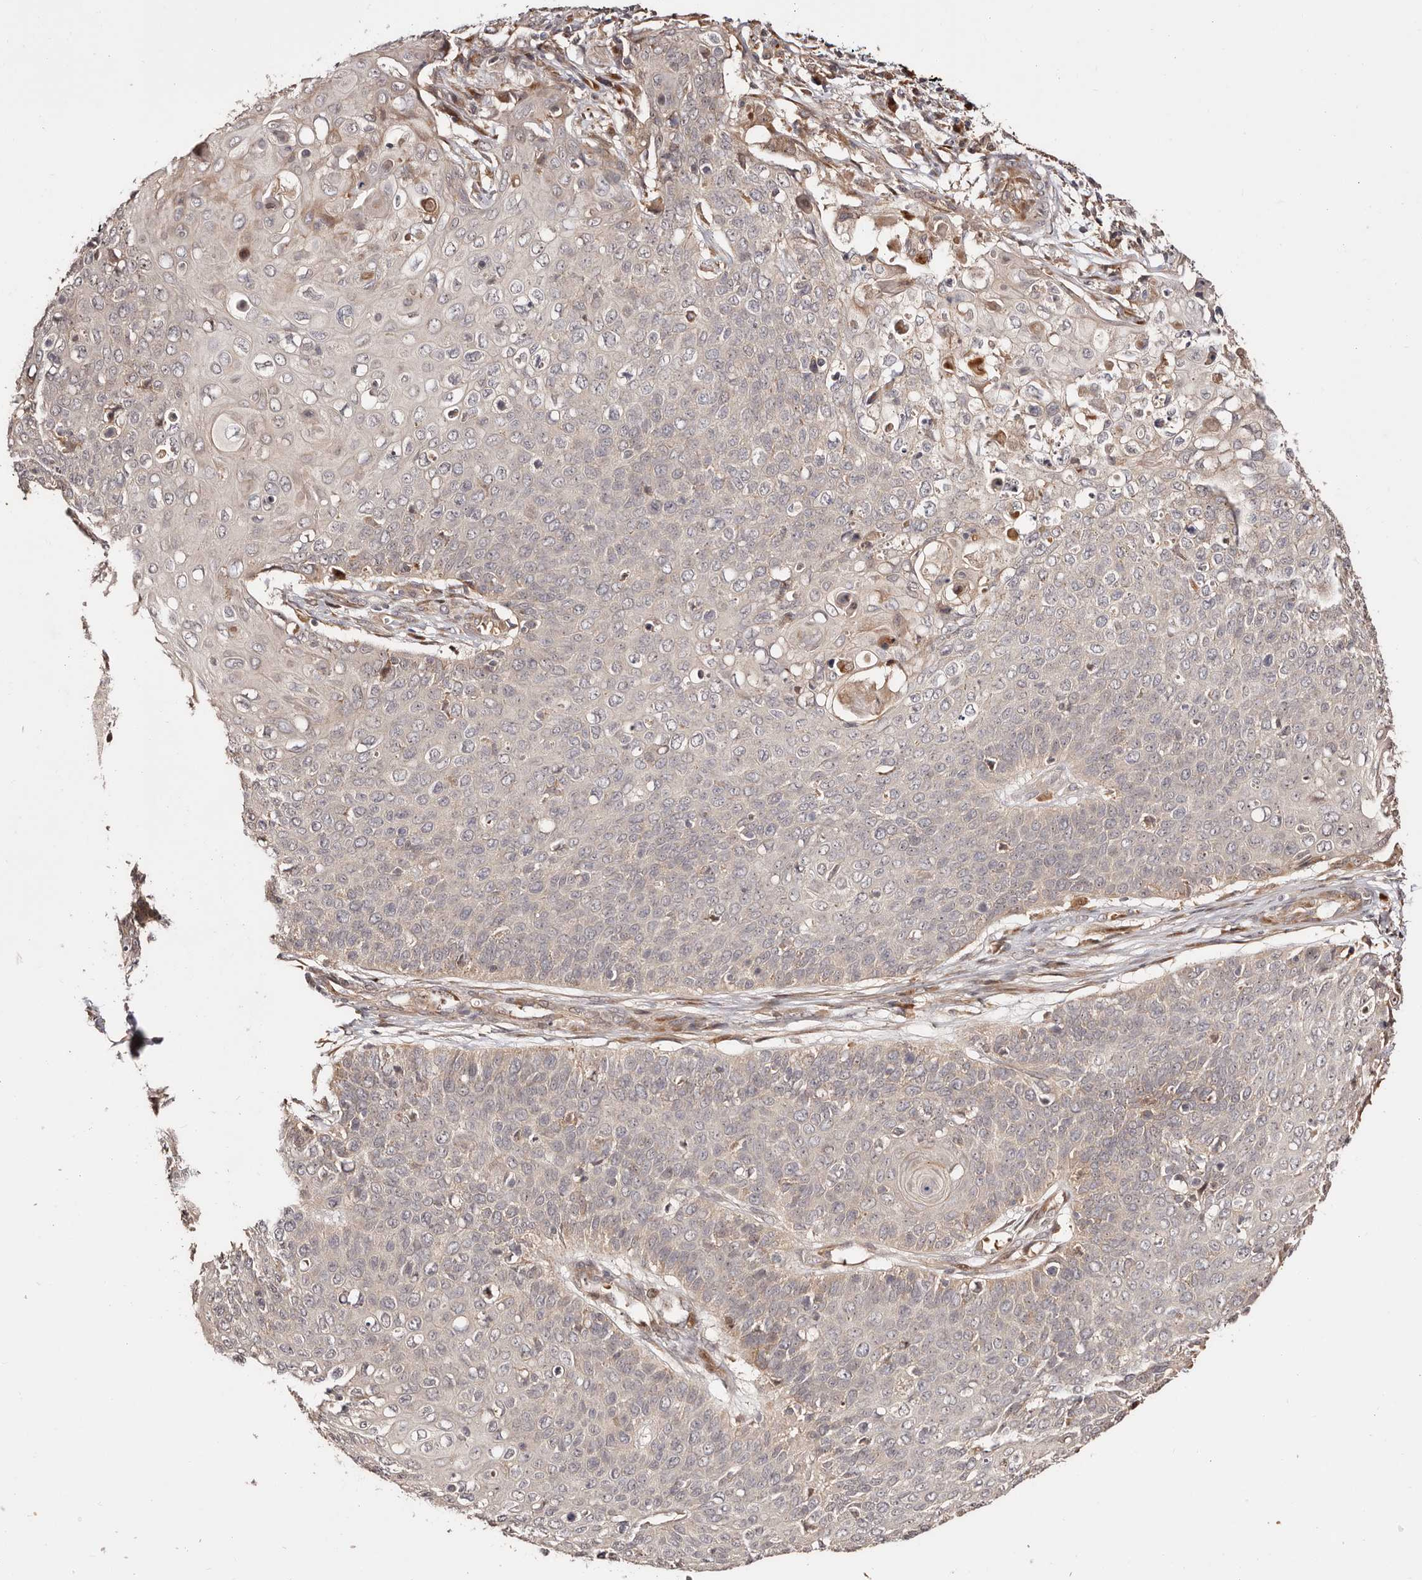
{"staining": {"intensity": "weak", "quantity": "<25%", "location": "cytoplasmic/membranous"}, "tissue": "cervical cancer", "cell_type": "Tumor cells", "image_type": "cancer", "snomed": [{"axis": "morphology", "description": "Squamous cell carcinoma, NOS"}, {"axis": "topography", "description": "Cervix"}], "caption": "Immunohistochemical staining of squamous cell carcinoma (cervical) exhibits no significant expression in tumor cells.", "gene": "PTPN22", "patient": {"sex": "female", "age": 39}}